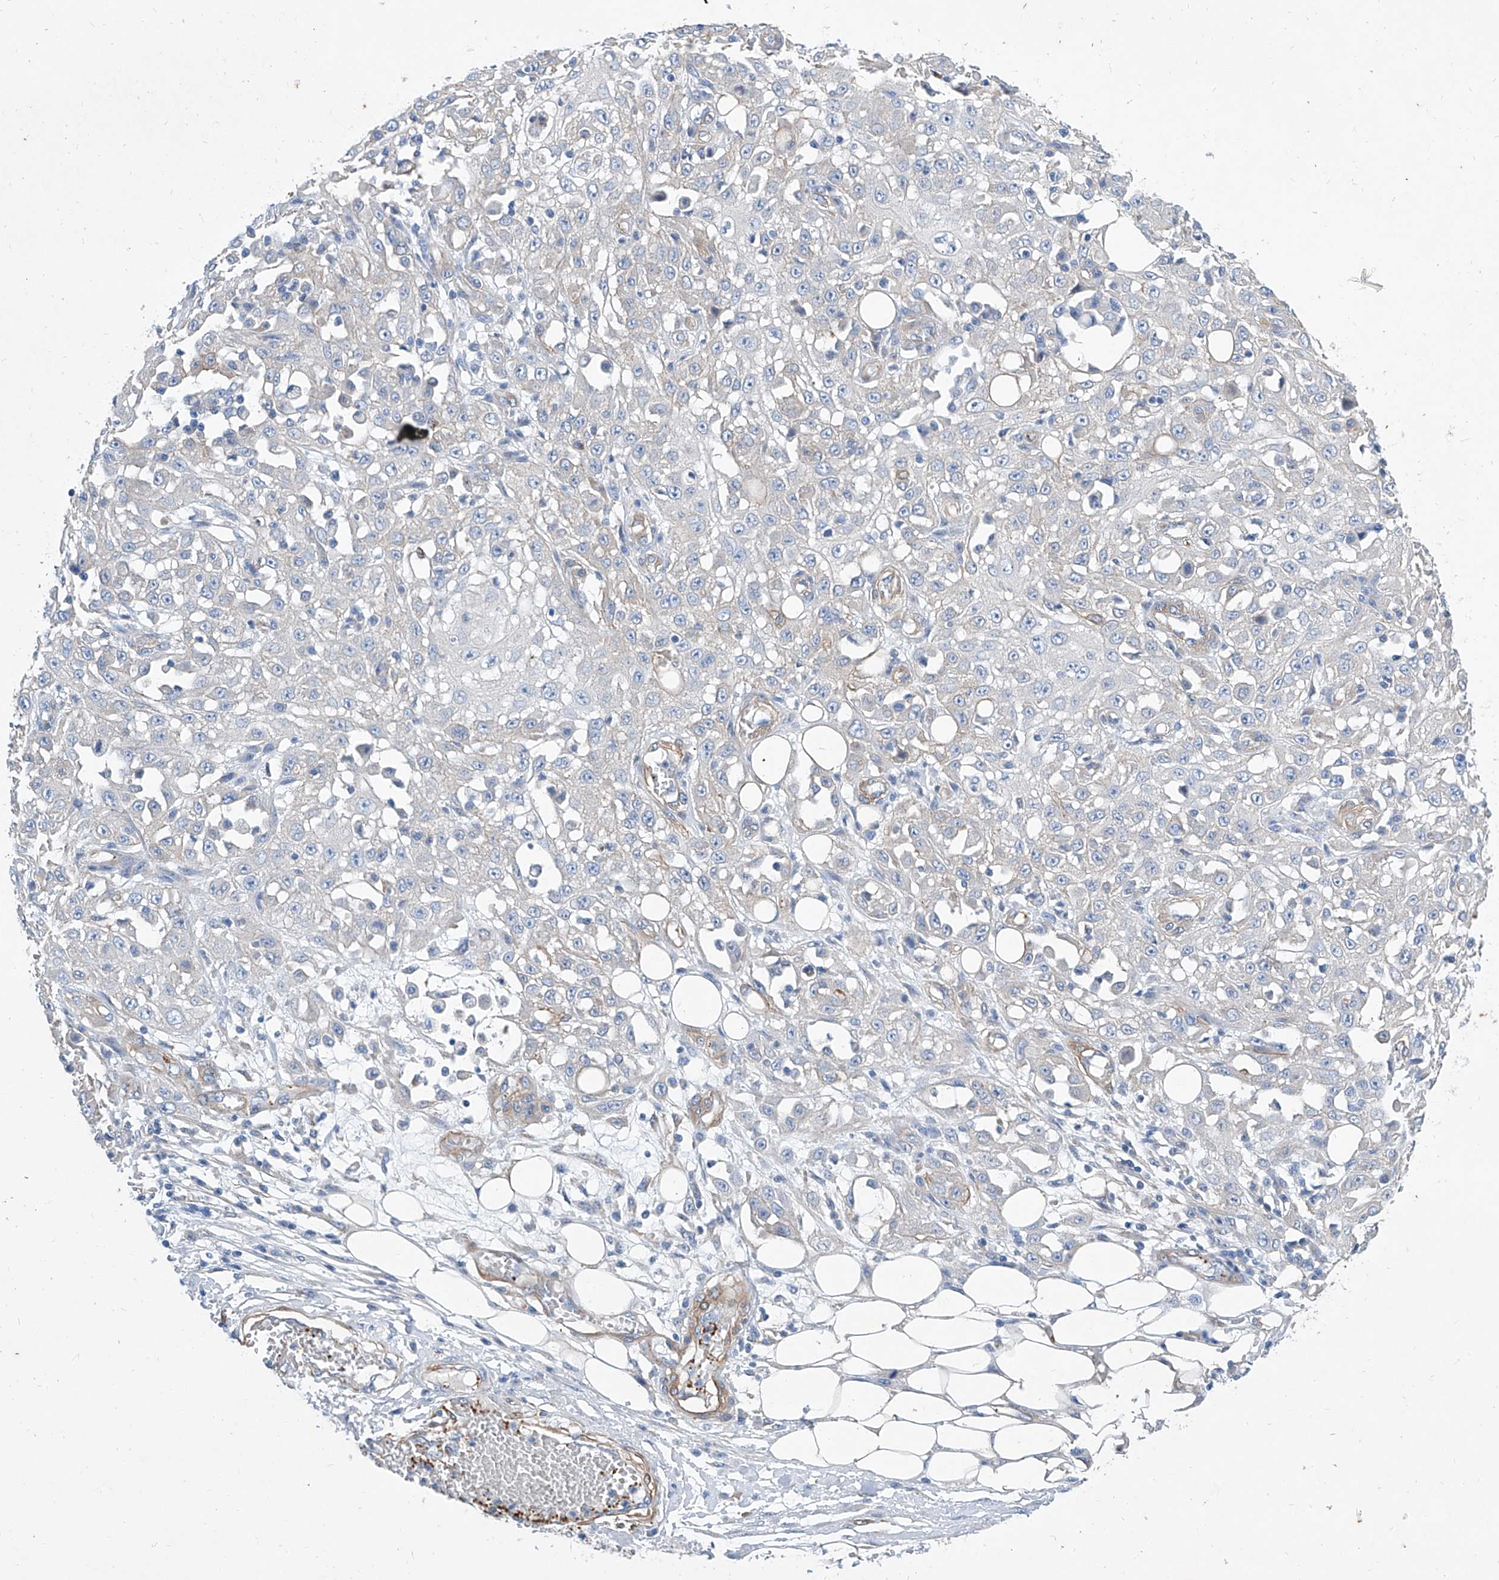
{"staining": {"intensity": "negative", "quantity": "none", "location": "none"}, "tissue": "skin cancer", "cell_type": "Tumor cells", "image_type": "cancer", "snomed": [{"axis": "morphology", "description": "Squamous cell carcinoma, NOS"}, {"axis": "morphology", "description": "Squamous cell carcinoma, metastatic, NOS"}, {"axis": "topography", "description": "Skin"}, {"axis": "topography", "description": "Lymph node"}], "caption": "Skin cancer (metastatic squamous cell carcinoma) stained for a protein using immunohistochemistry (IHC) exhibits no positivity tumor cells.", "gene": "TAS2R60", "patient": {"sex": "male", "age": 75}}